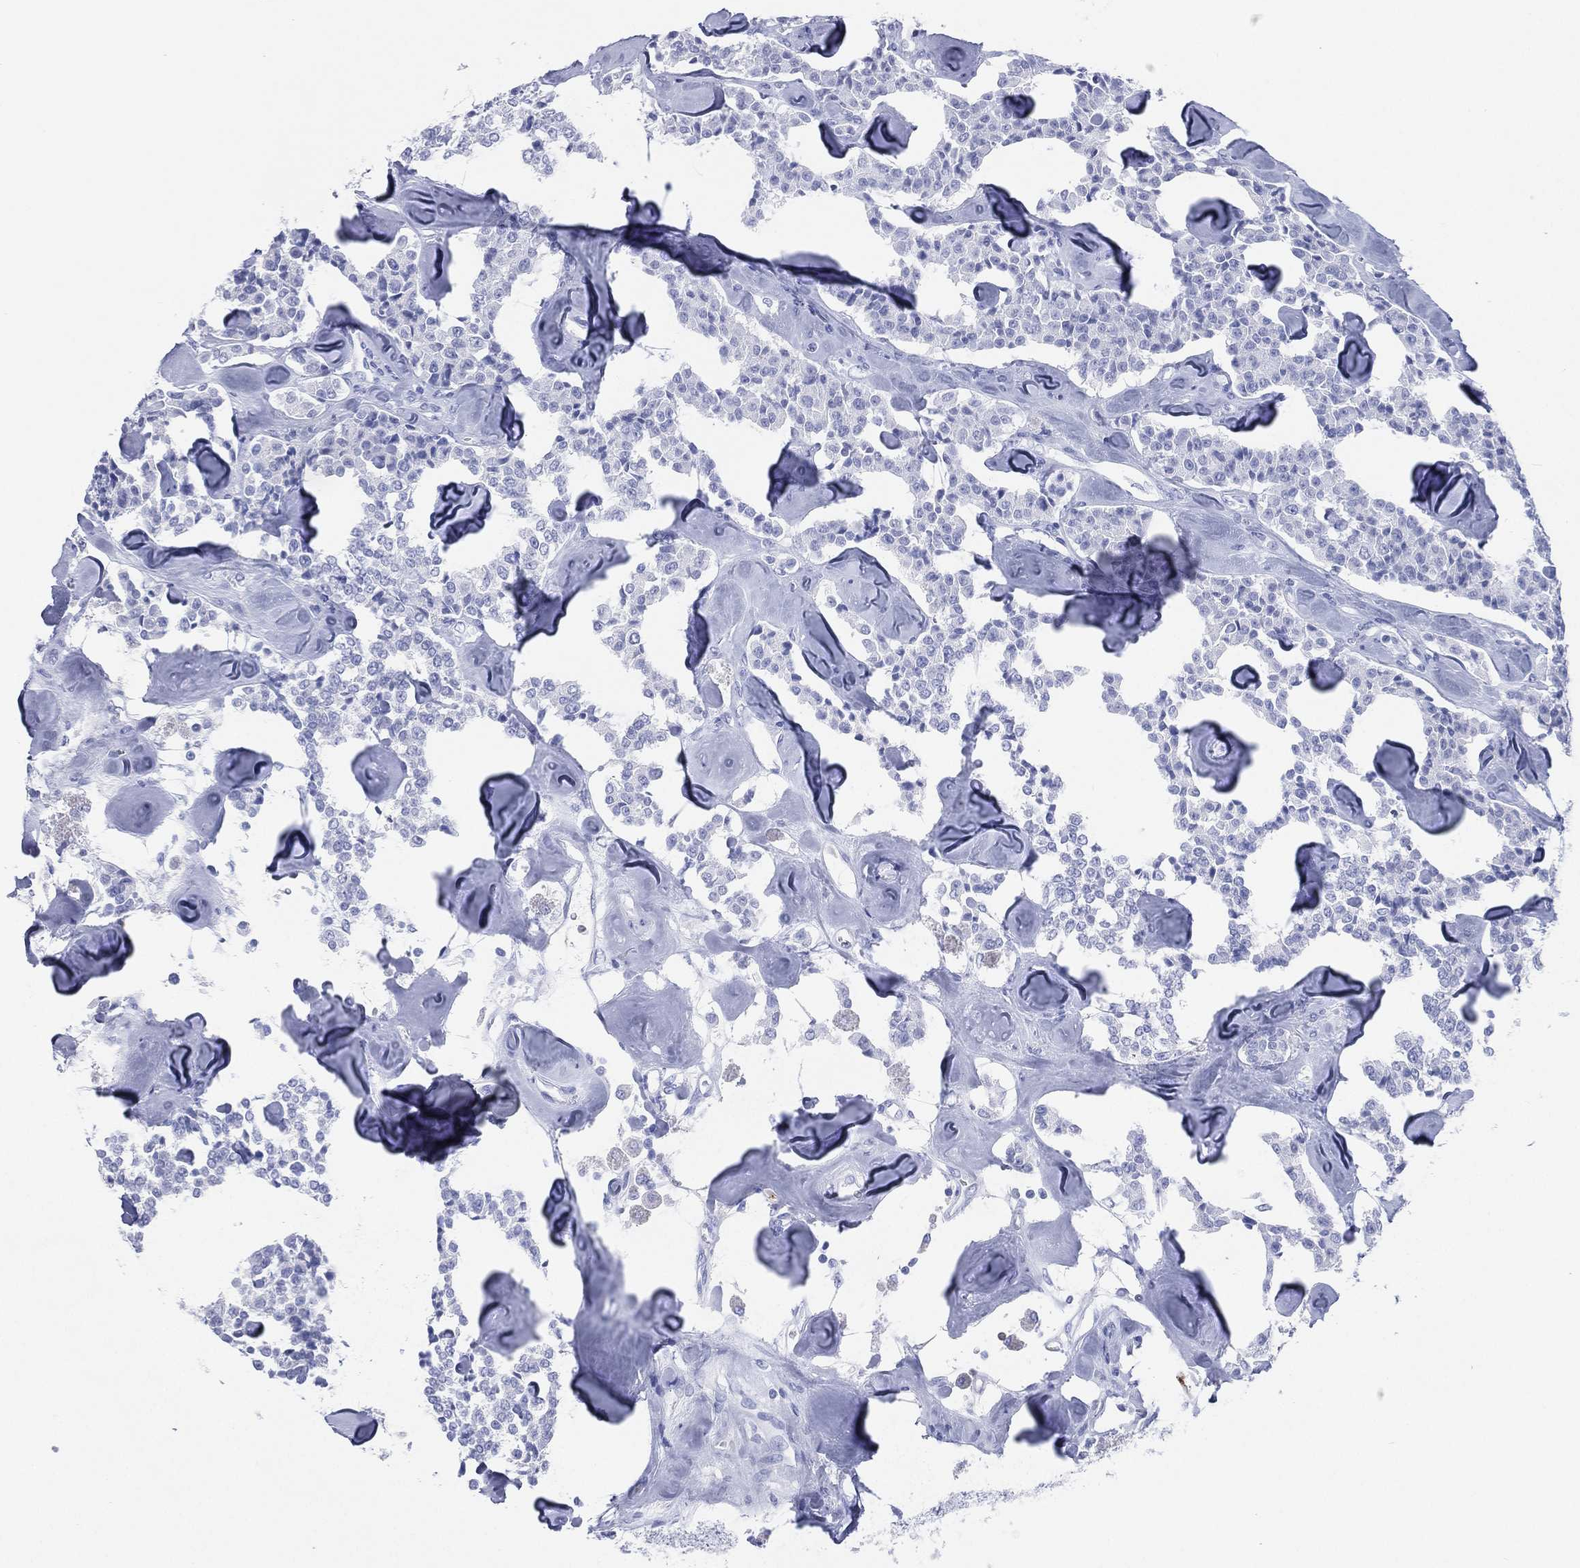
{"staining": {"intensity": "negative", "quantity": "none", "location": "none"}, "tissue": "carcinoid", "cell_type": "Tumor cells", "image_type": "cancer", "snomed": [{"axis": "morphology", "description": "Carcinoid, malignant, NOS"}, {"axis": "topography", "description": "Pancreas"}], "caption": "This is a photomicrograph of immunohistochemistry (IHC) staining of carcinoid, which shows no staining in tumor cells.", "gene": "CD79A", "patient": {"sex": "male", "age": 41}}